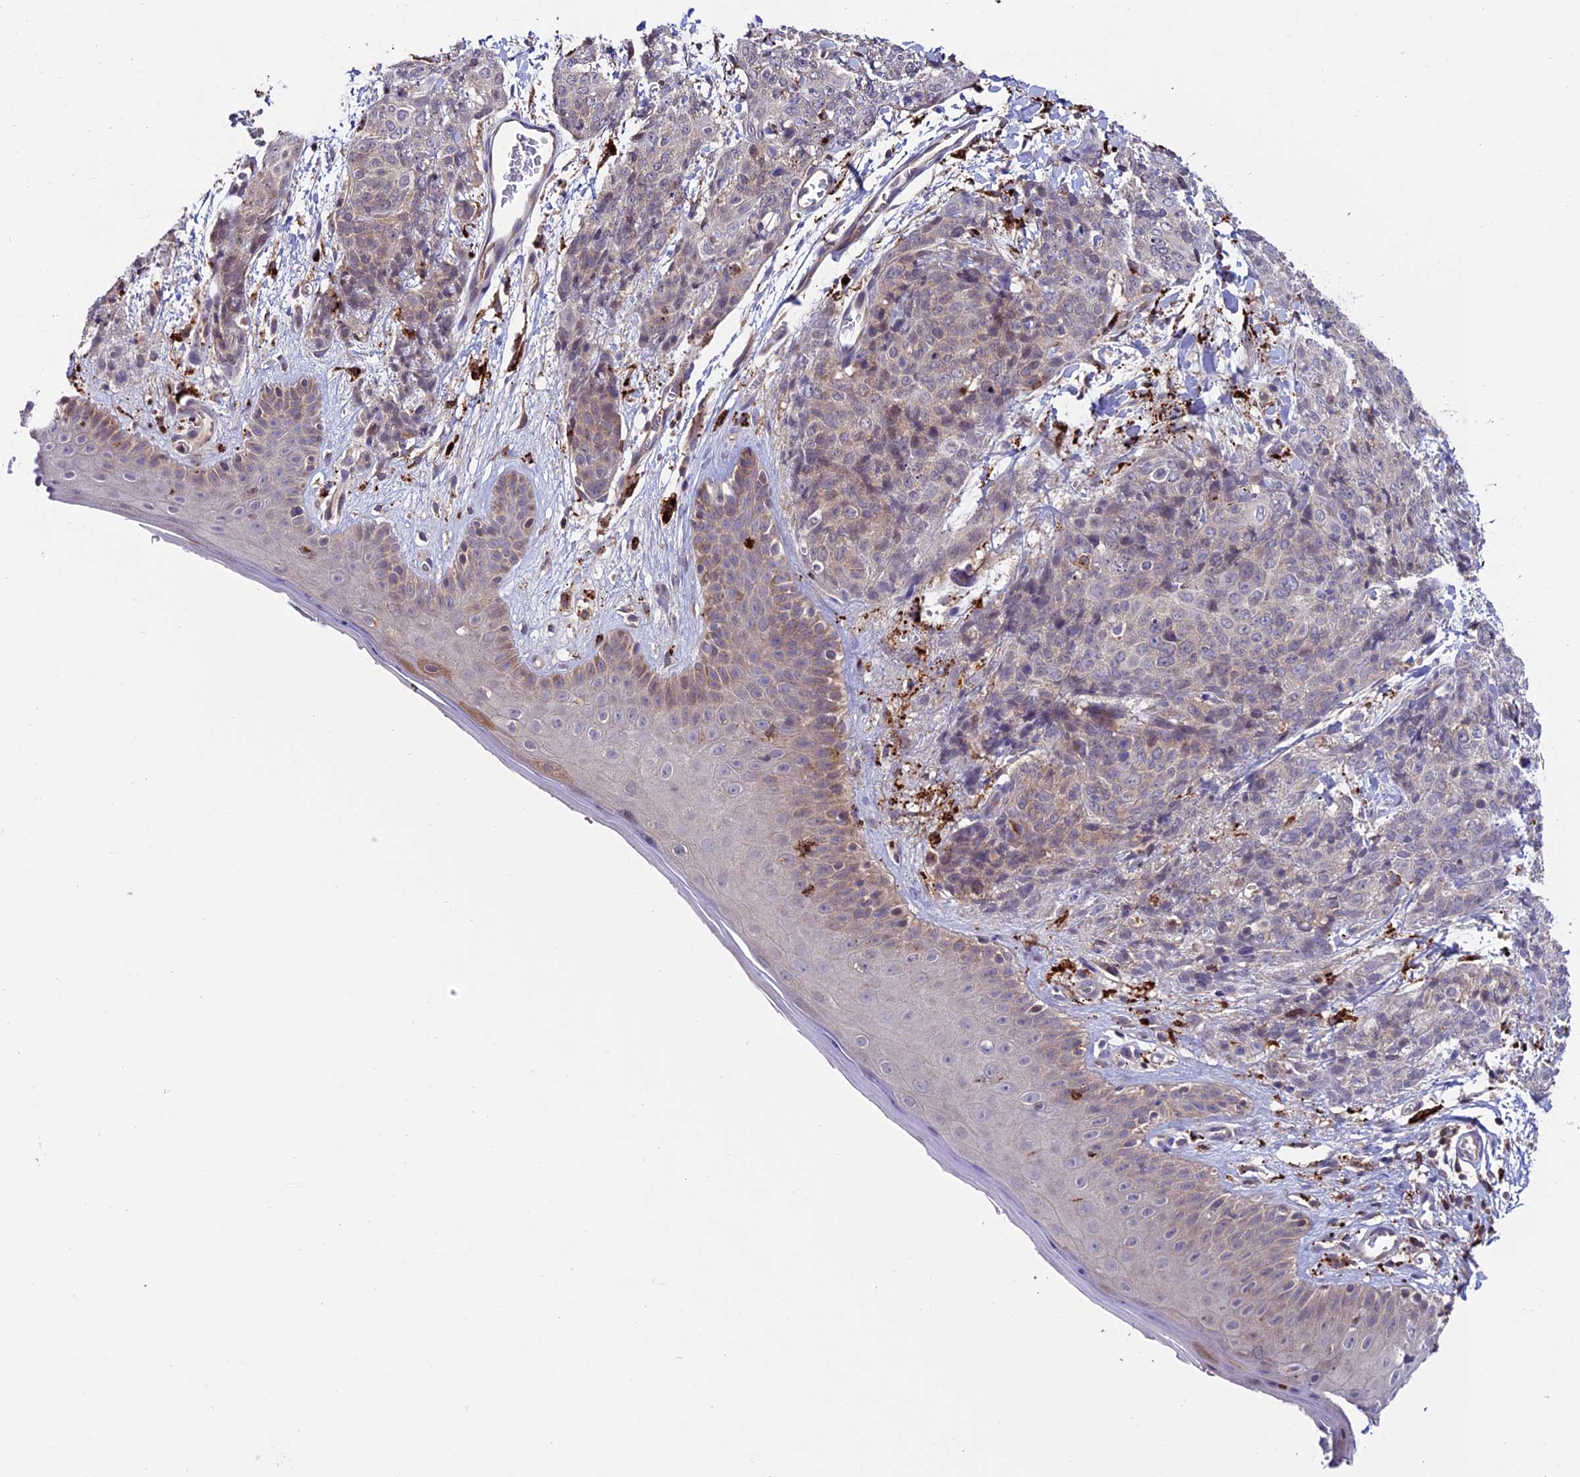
{"staining": {"intensity": "weak", "quantity": "<25%", "location": "cytoplasmic/membranous,nuclear"}, "tissue": "skin cancer", "cell_type": "Tumor cells", "image_type": "cancer", "snomed": [{"axis": "morphology", "description": "Squamous cell carcinoma, NOS"}, {"axis": "topography", "description": "Skin"}, {"axis": "topography", "description": "Vulva"}], "caption": "Immunohistochemistry histopathology image of neoplastic tissue: human skin squamous cell carcinoma stained with DAB demonstrates no significant protein staining in tumor cells. (IHC, brightfield microscopy, high magnification).", "gene": "ARHGEF18", "patient": {"sex": "female", "age": 85}}